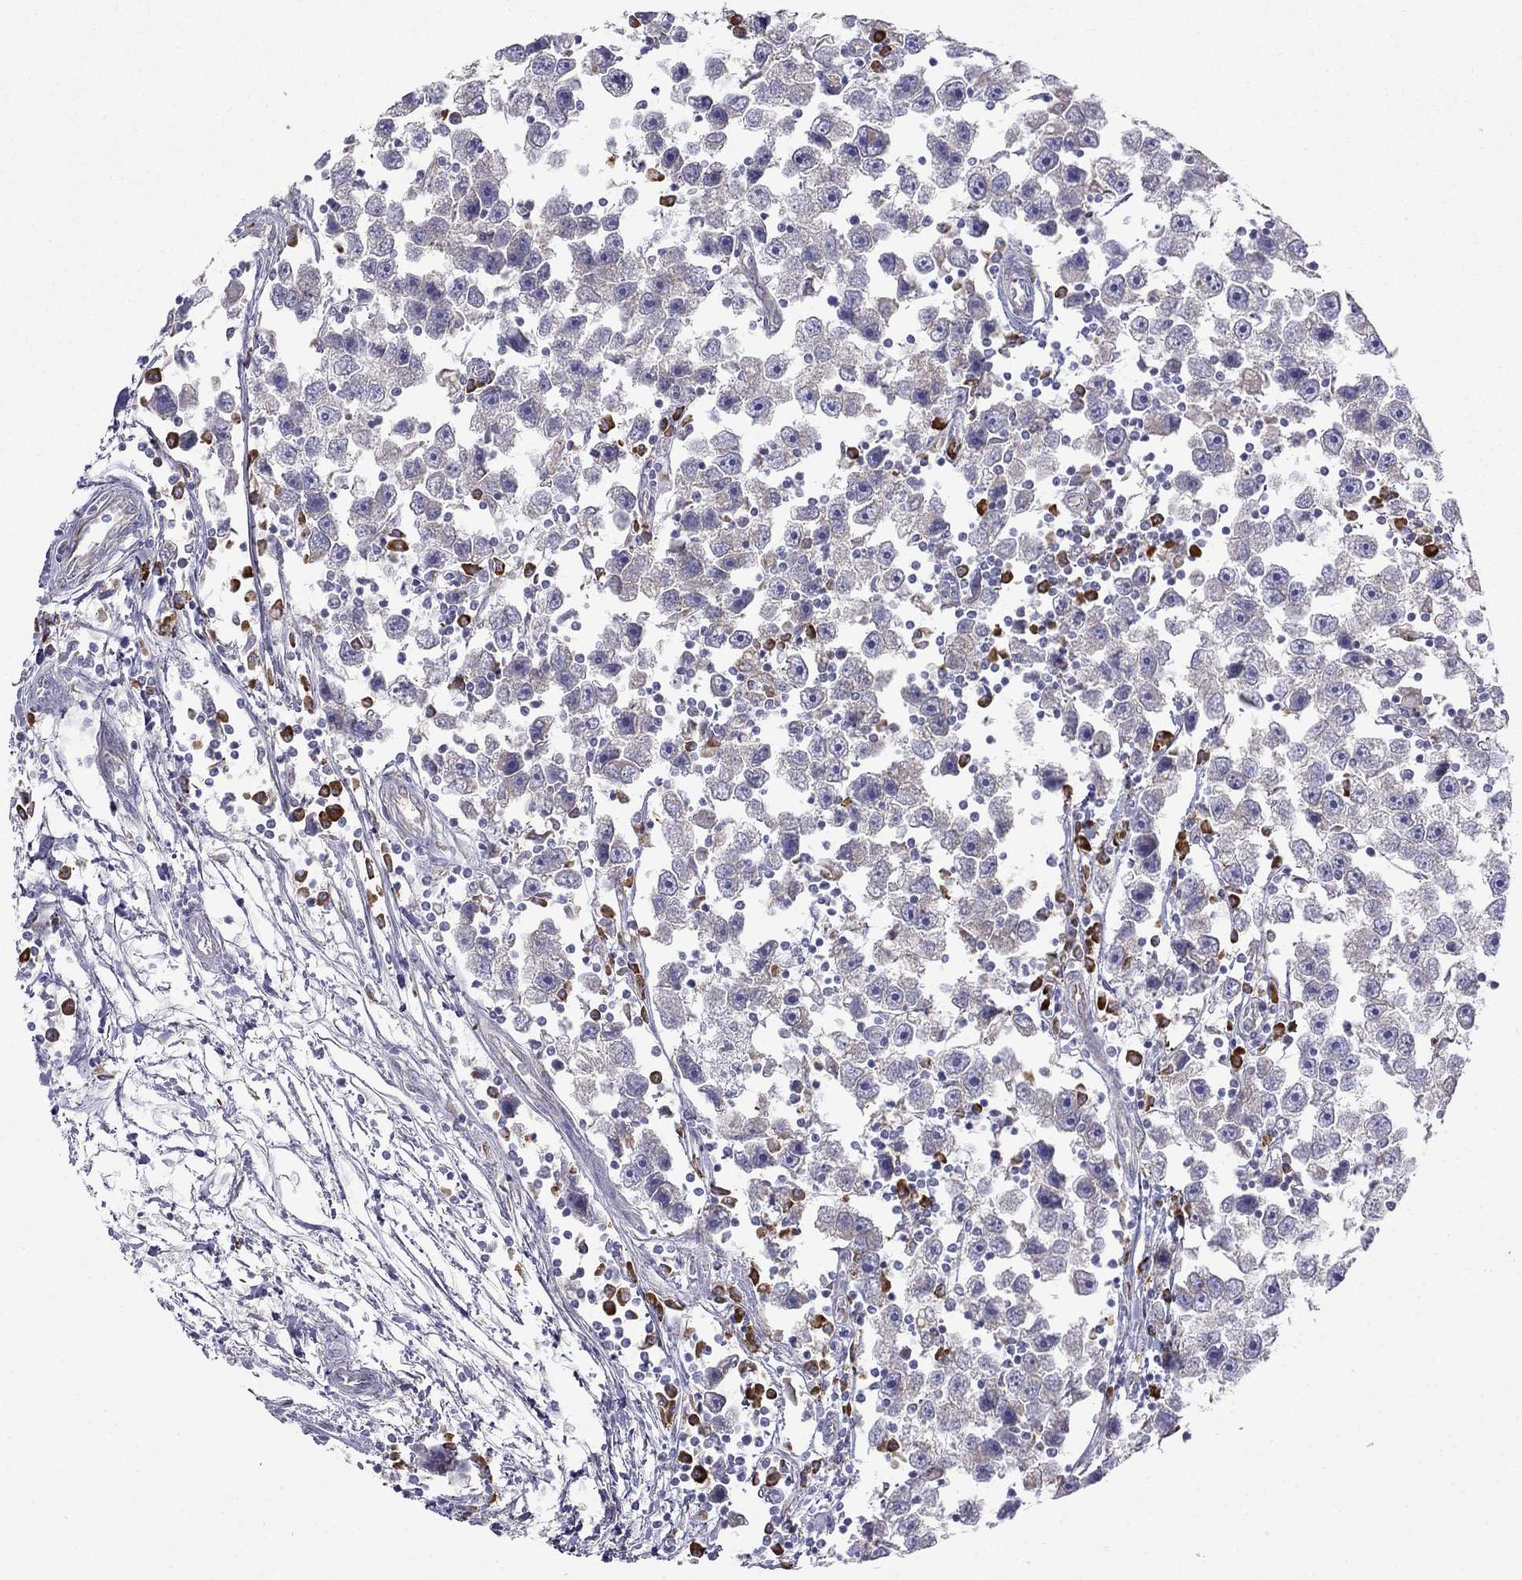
{"staining": {"intensity": "negative", "quantity": "none", "location": "none"}, "tissue": "testis cancer", "cell_type": "Tumor cells", "image_type": "cancer", "snomed": [{"axis": "morphology", "description": "Seminoma, NOS"}, {"axis": "topography", "description": "Testis"}], "caption": "This photomicrograph is of seminoma (testis) stained with immunohistochemistry (IHC) to label a protein in brown with the nuclei are counter-stained blue. There is no staining in tumor cells.", "gene": "LONRF2", "patient": {"sex": "male", "age": 30}}